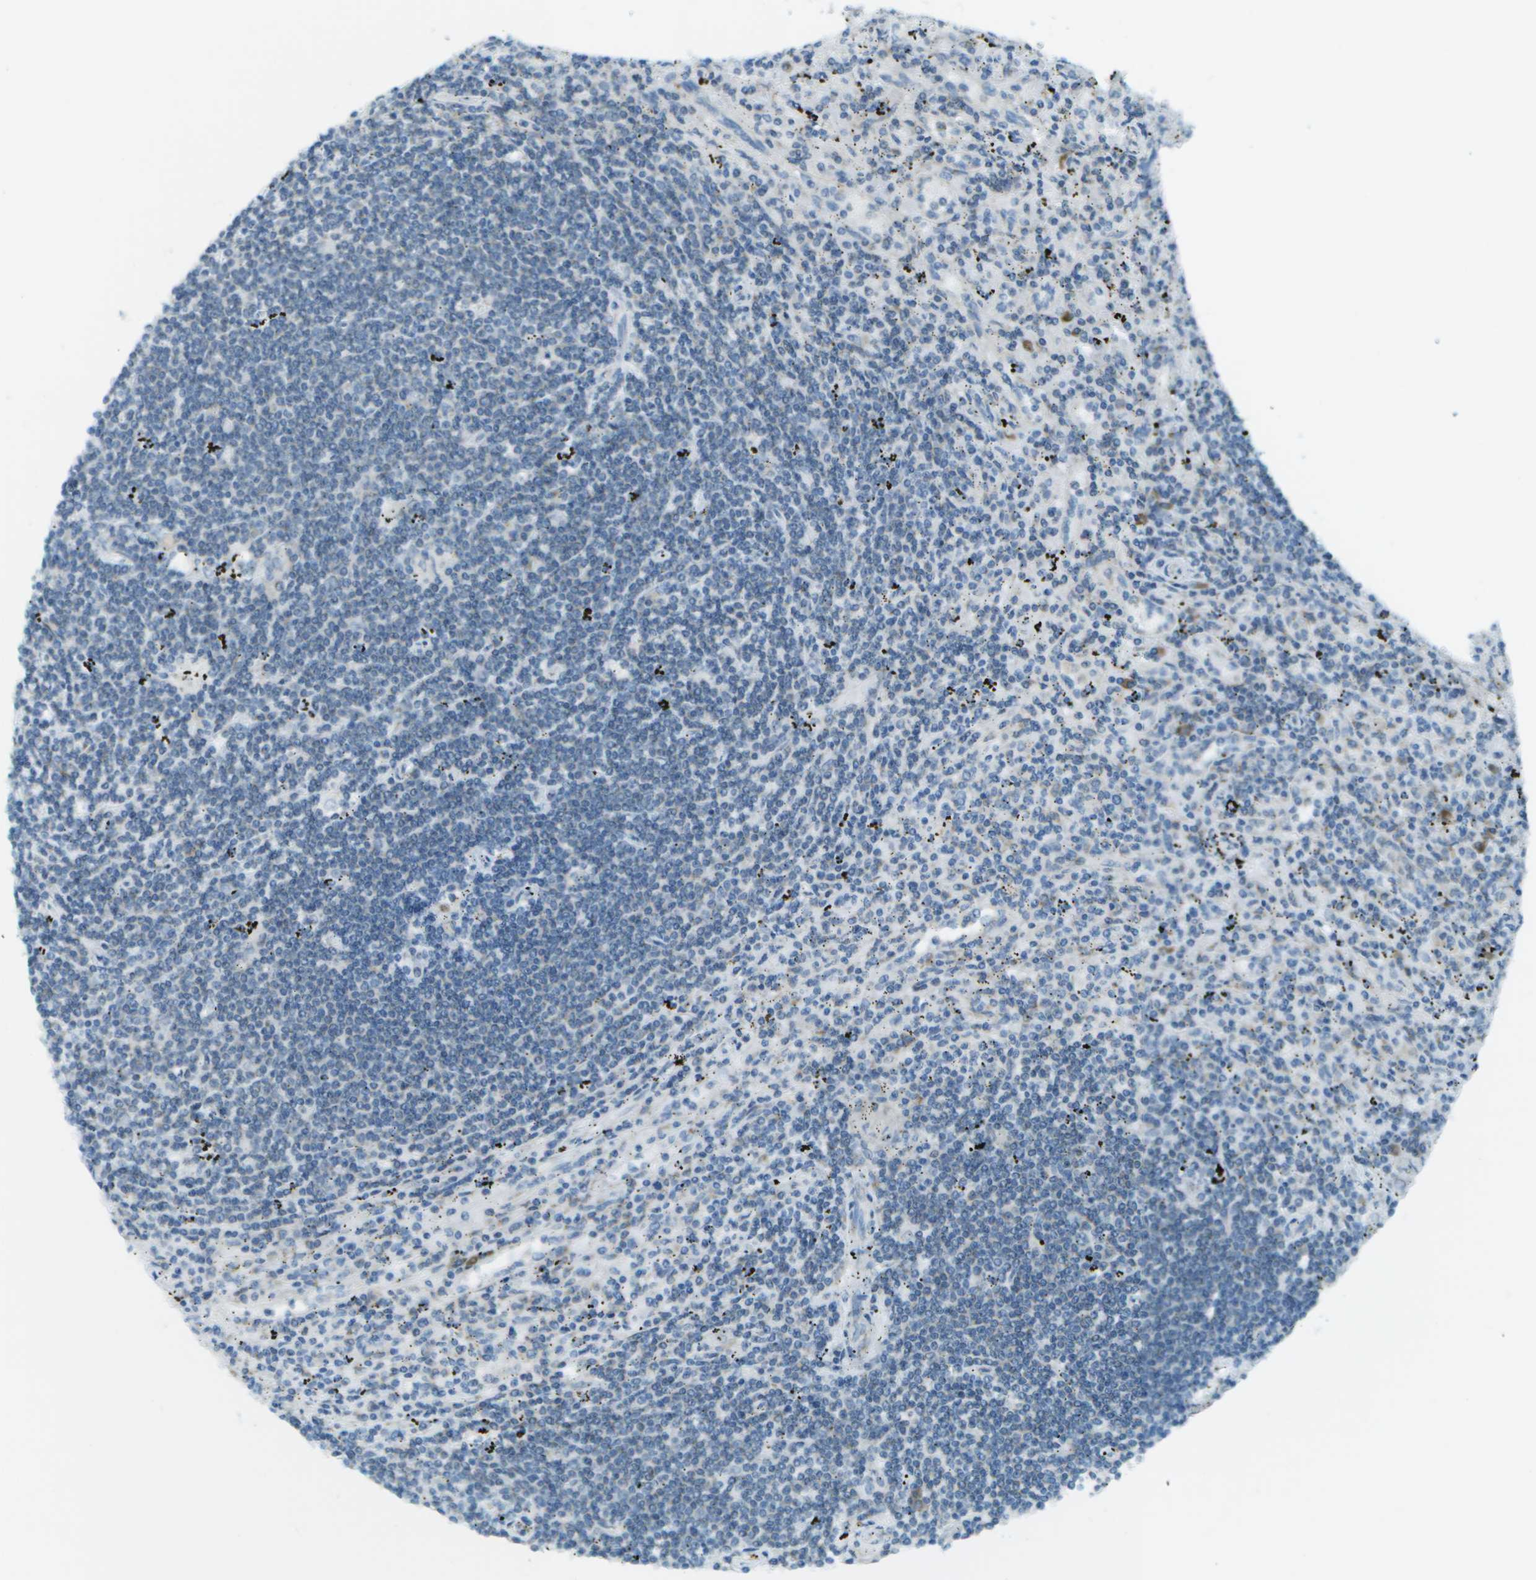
{"staining": {"intensity": "negative", "quantity": "none", "location": "none"}, "tissue": "lymphoma", "cell_type": "Tumor cells", "image_type": "cancer", "snomed": [{"axis": "morphology", "description": "Malignant lymphoma, non-Hodgkin's type, Low grade"}, {"axis": "topography", "description": "Spleen"}], "caption": "Immunohistochemistry (IHC) histopathology image of neoplastic tissue: lymphoma stained with DAB (3,3'-diaminobenzidine) demonstrates no significant protein positivity in tumor cells. The staining is performed using DAB brown chromogen with nuclei counter-stained in using hematoxylin.", "gene": "KCTD3", "patient": {"sex": "male", "age": 76}}